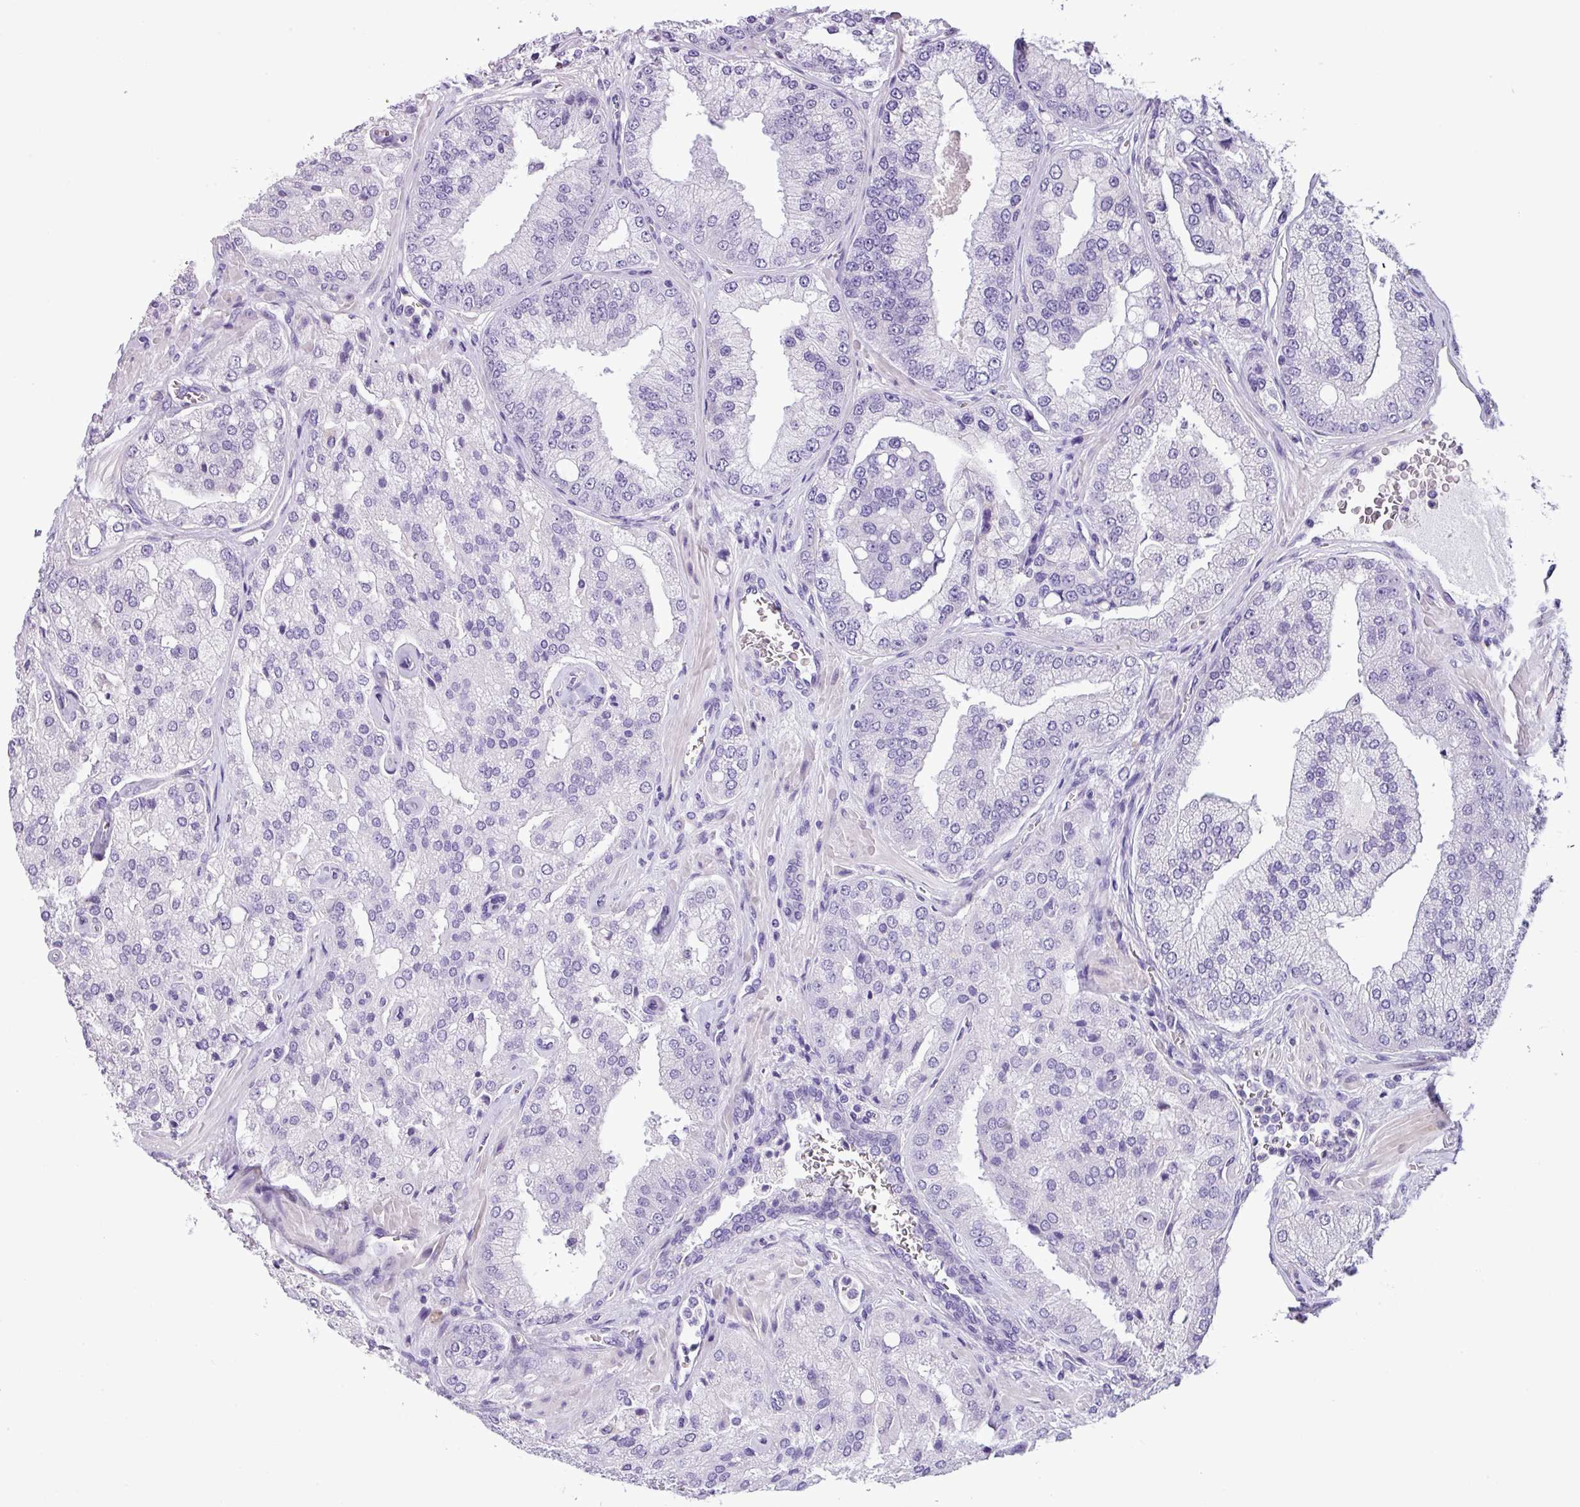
{"staining": {"intensity": "negative", "quantity": "none", "location": "none"}, "tissue": "prostate cancer", "cell_type": "Tumor cells", "image_type": "cancer", "snomed": [{"axis": "morphology", "description": "Adenocarcinoma, High grade"}, {"axis": "topography", "description": "Prostate"}], "caption": "High power microscopy histopathology image of an IHC photomicrograph of prostate cancer (high-grade adenocarcinoma), revealing no significant positivity in tumor cells.", "gene": "CYSTM1", "patient": {"sex": "male", "age": 68}}